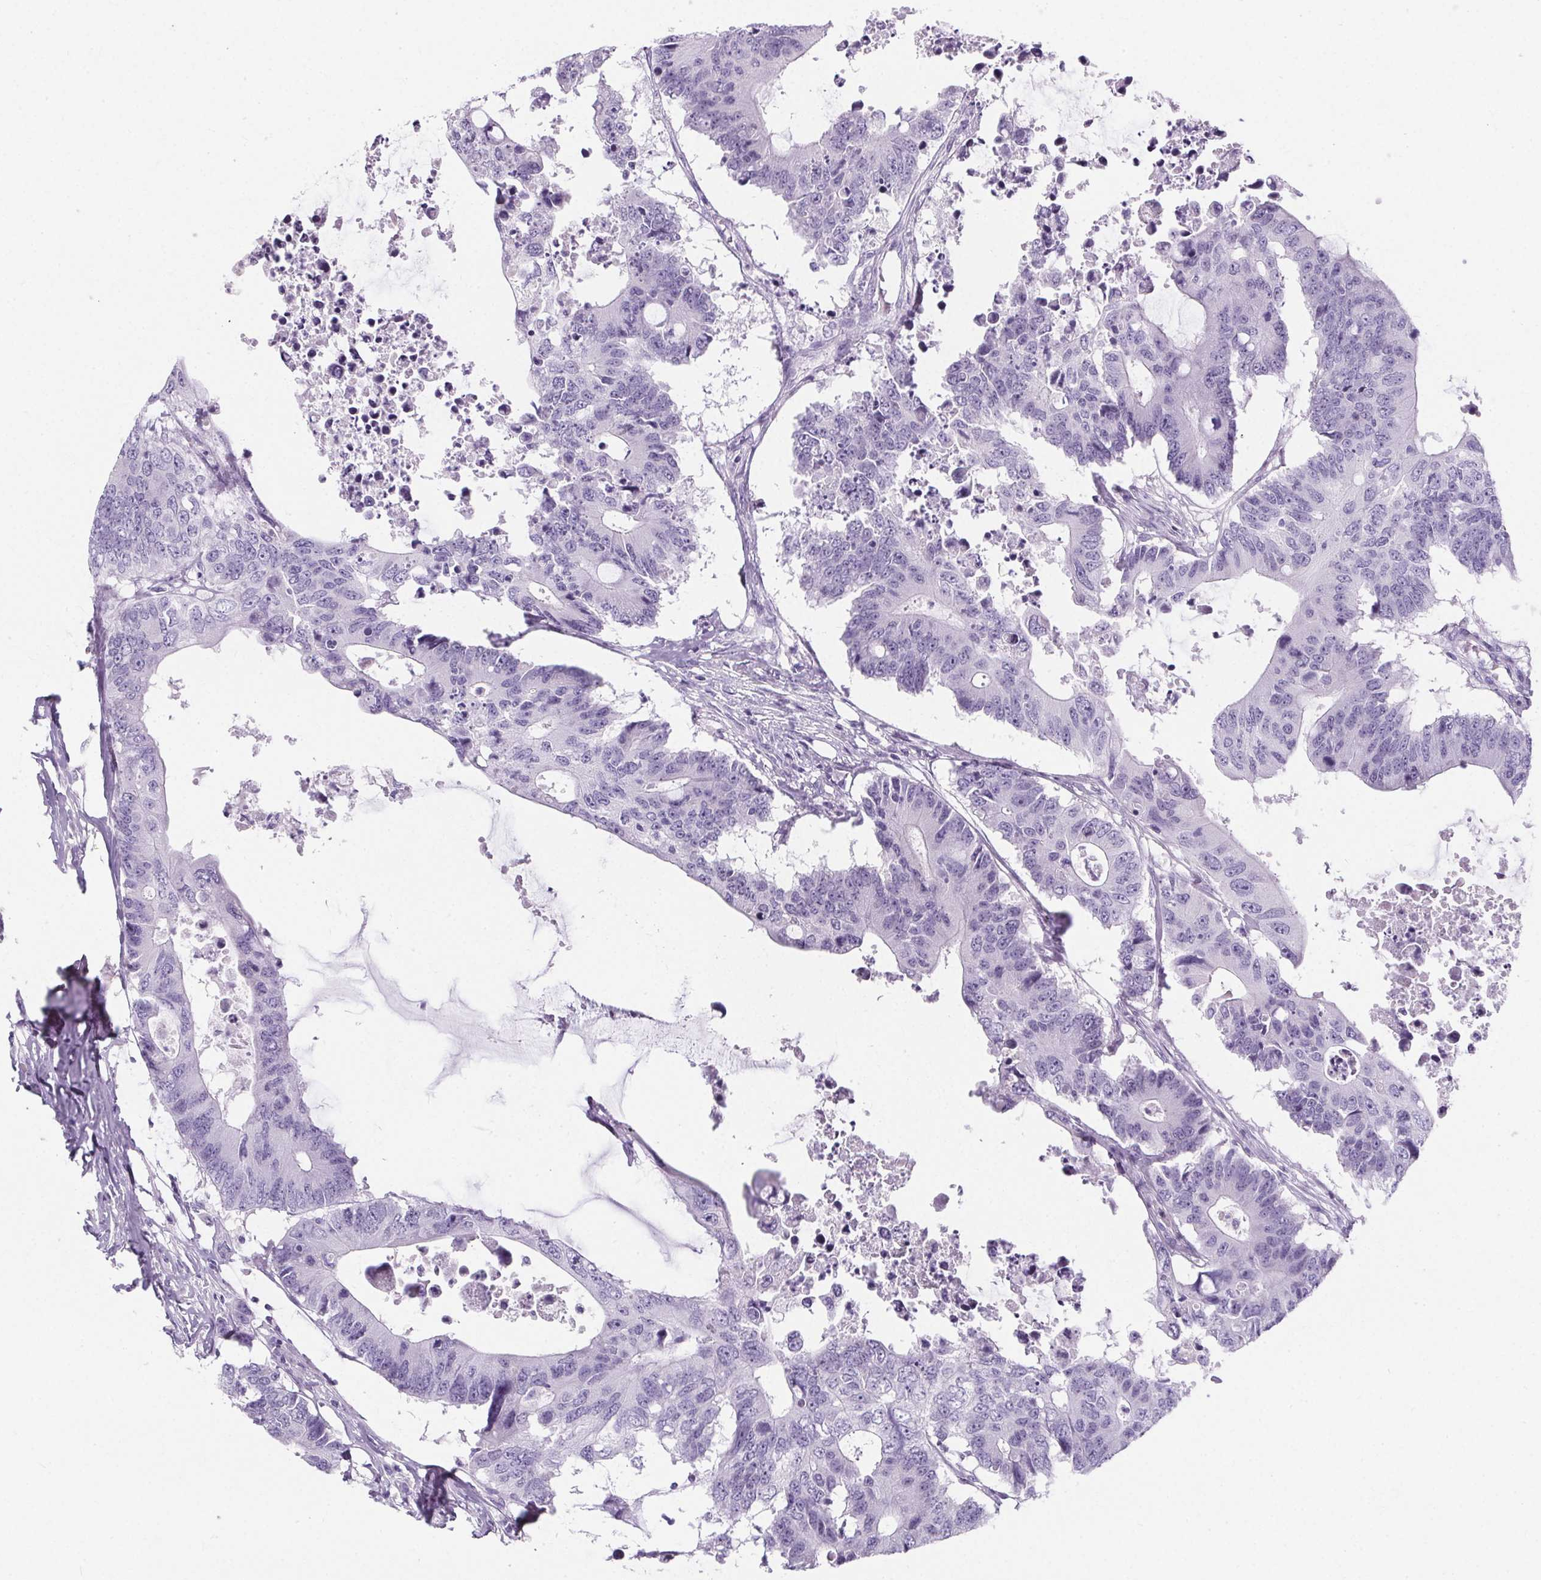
{"staining": {"intensity": "negative", "quantity": "none", "location": "none"}, "tissue": "colorectal cancer", "cell_type": "Tumor cells", "image_type": "cancer", "snomed": [{"axis": "morphology", "description": "Adenocarcinoma, NOS"}, {"axis": "topography", "description": "Colon"}], "caption": "IHC micrograph of colorectal cancer (adenocarcinoma) stained for a protein (brown), which reveals no expression in tumor cells. Brightfield microscopy of immunohistochemistry stained with DAB (brown) and hematoxylin (blue), captured at high magnification.", "gene": "ADRB1", "patient": {"sex": "male", "age": 71}}